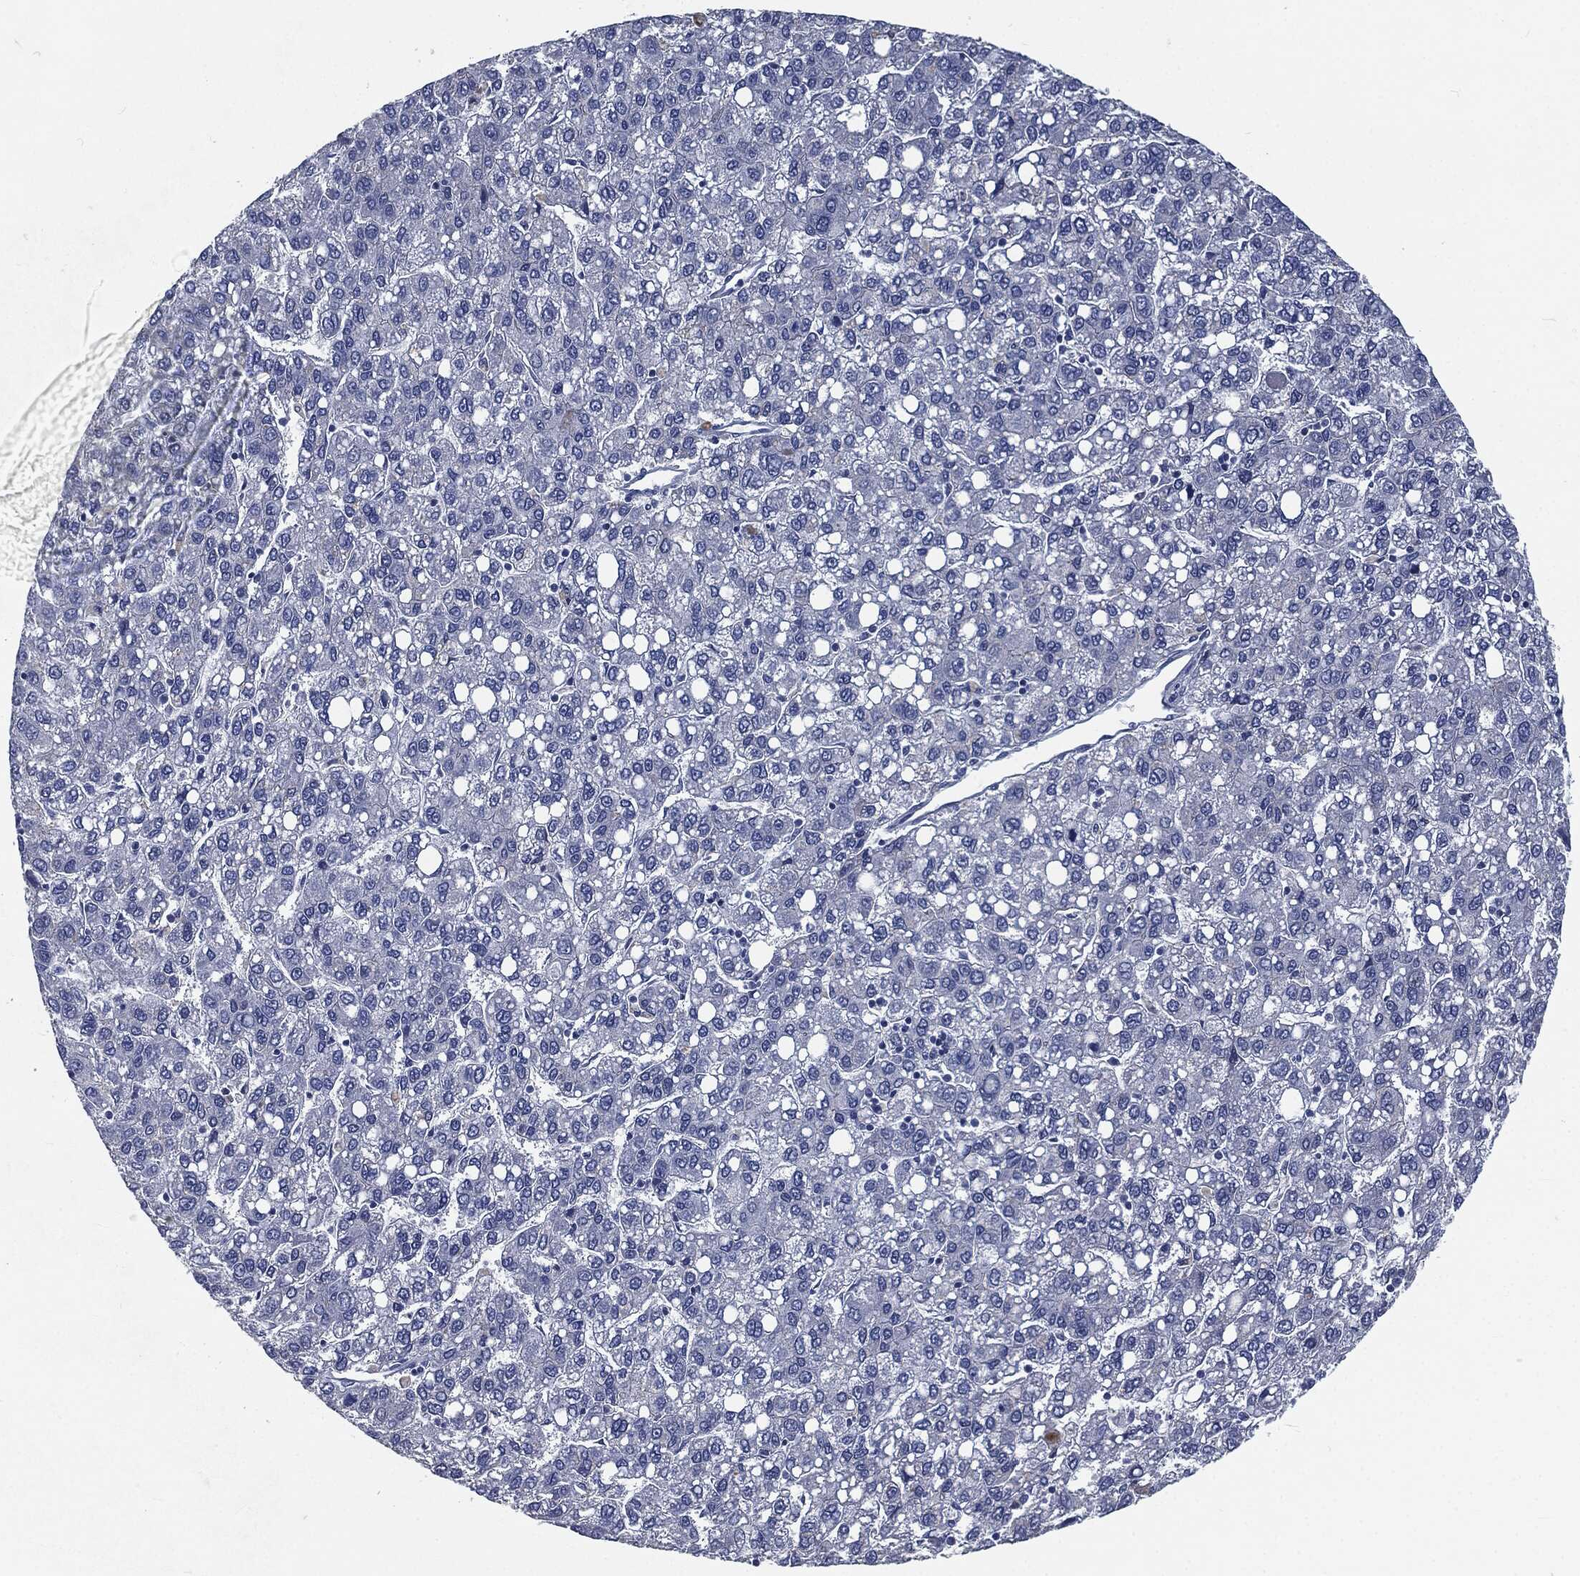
{"staining": {"intensity": "negative", "quantity": "none", "location": "none"}, "tissue": "liver cancer", "cell_type": "Tumor cells", "image_type": "cancer", "snomed": [{"axis": "morphology", "description": "Carcinoma, Hepatocellular, NOS"}, {"axis": "topography", "description": "Liver"}], "caption": "Tumor cells show no significant protein staining in liver cancer (hepatocellular carcinoma).", "gene": "CD27", "patient": {"sex": "female", "age": 82}}